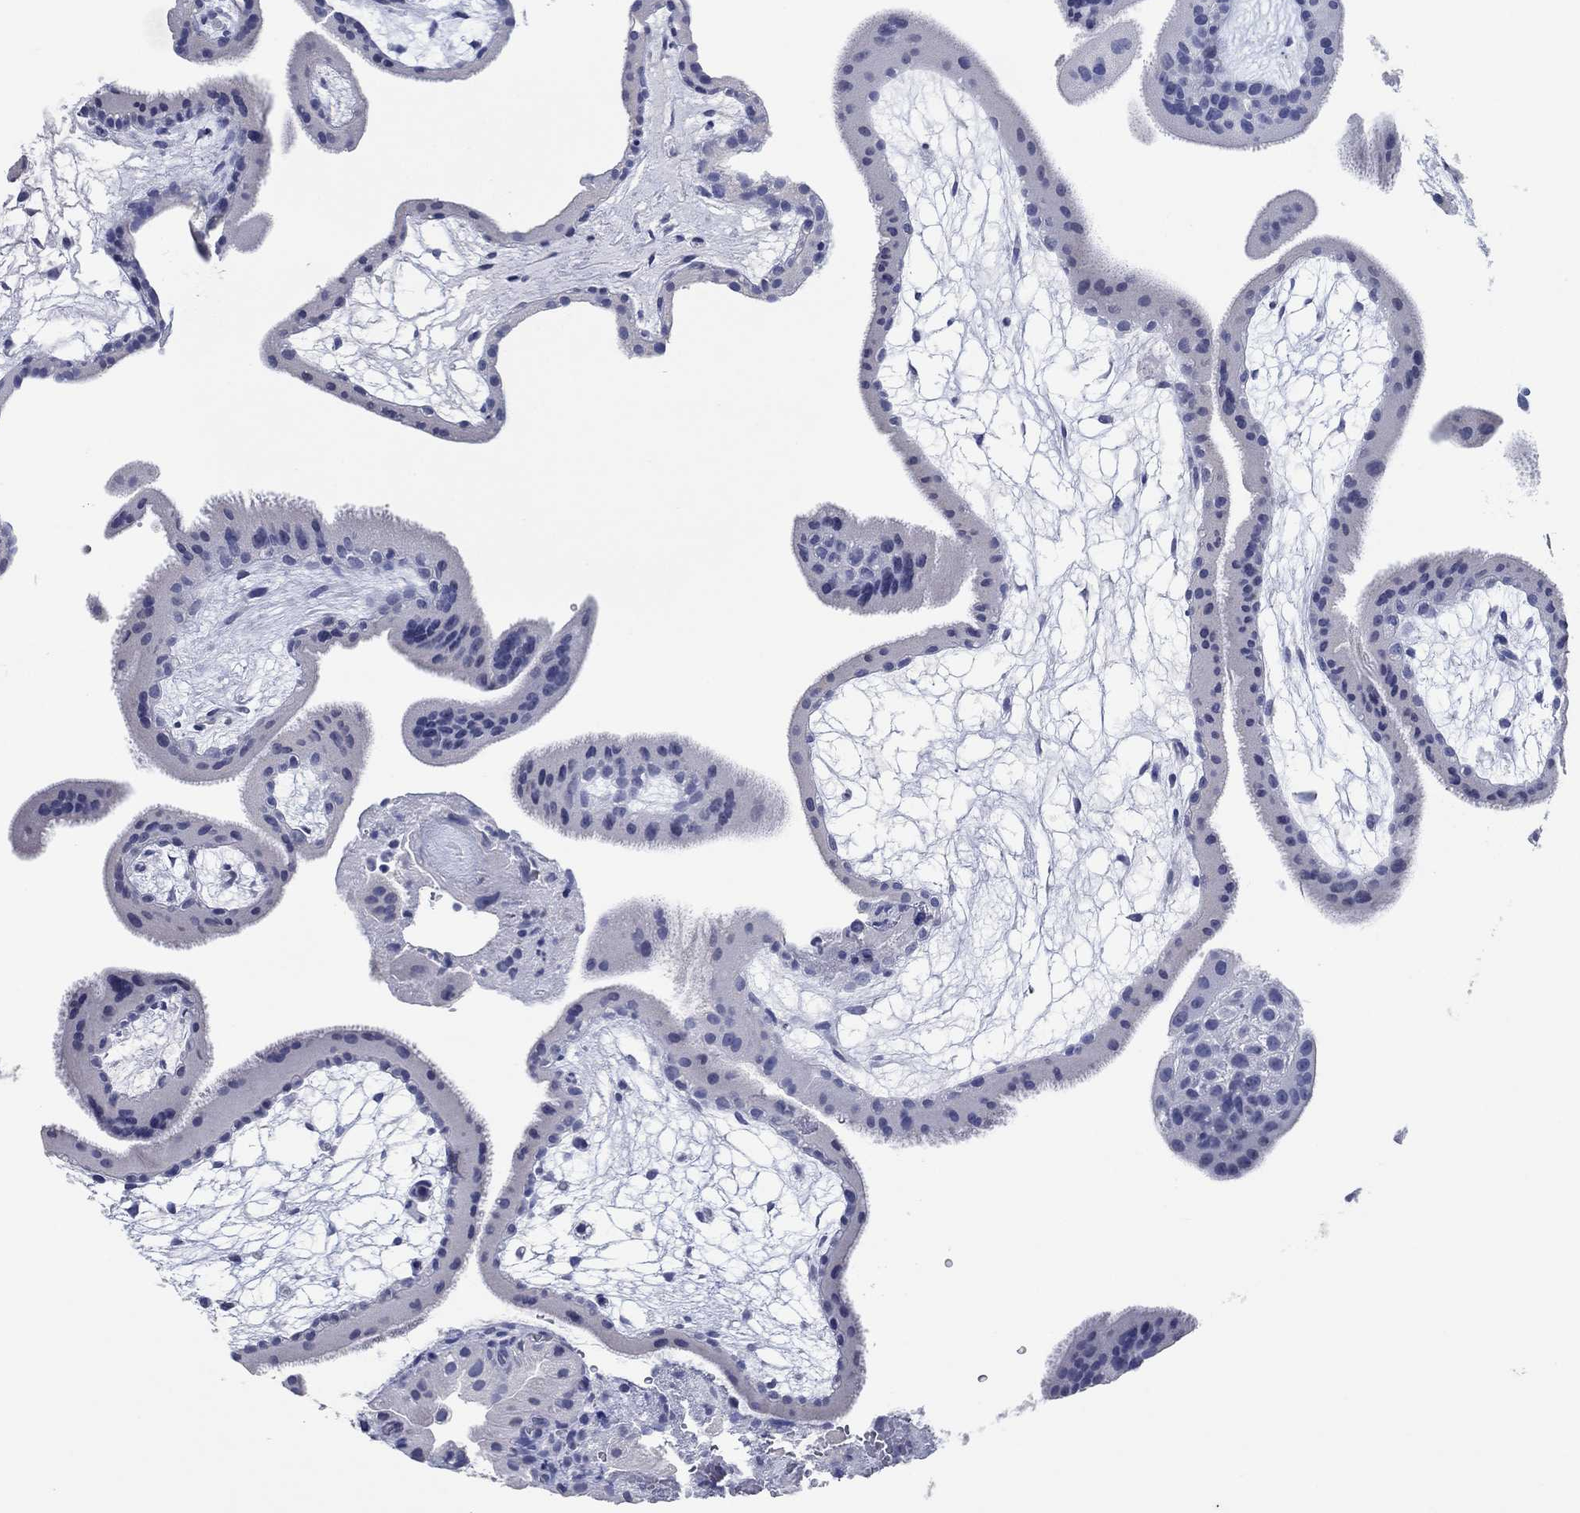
{"staining": {"intensity": "negative", "quantity": "none", "location": "none"}, "tissue": "placenta", "cell_type": "Decidual cells", "image_type": "normal", "snomed": [{"axis": "morphology", "description": "Normal tissue, NOS"}, {"axis": "topography", "description": "Placenta"}], "caption": "Immunohistochemistry (IHC) of normal placenta exhibits no positivity in decidual cells.", "gene": "POU5F1", "patient": {"sex": "female", "age": 19}}